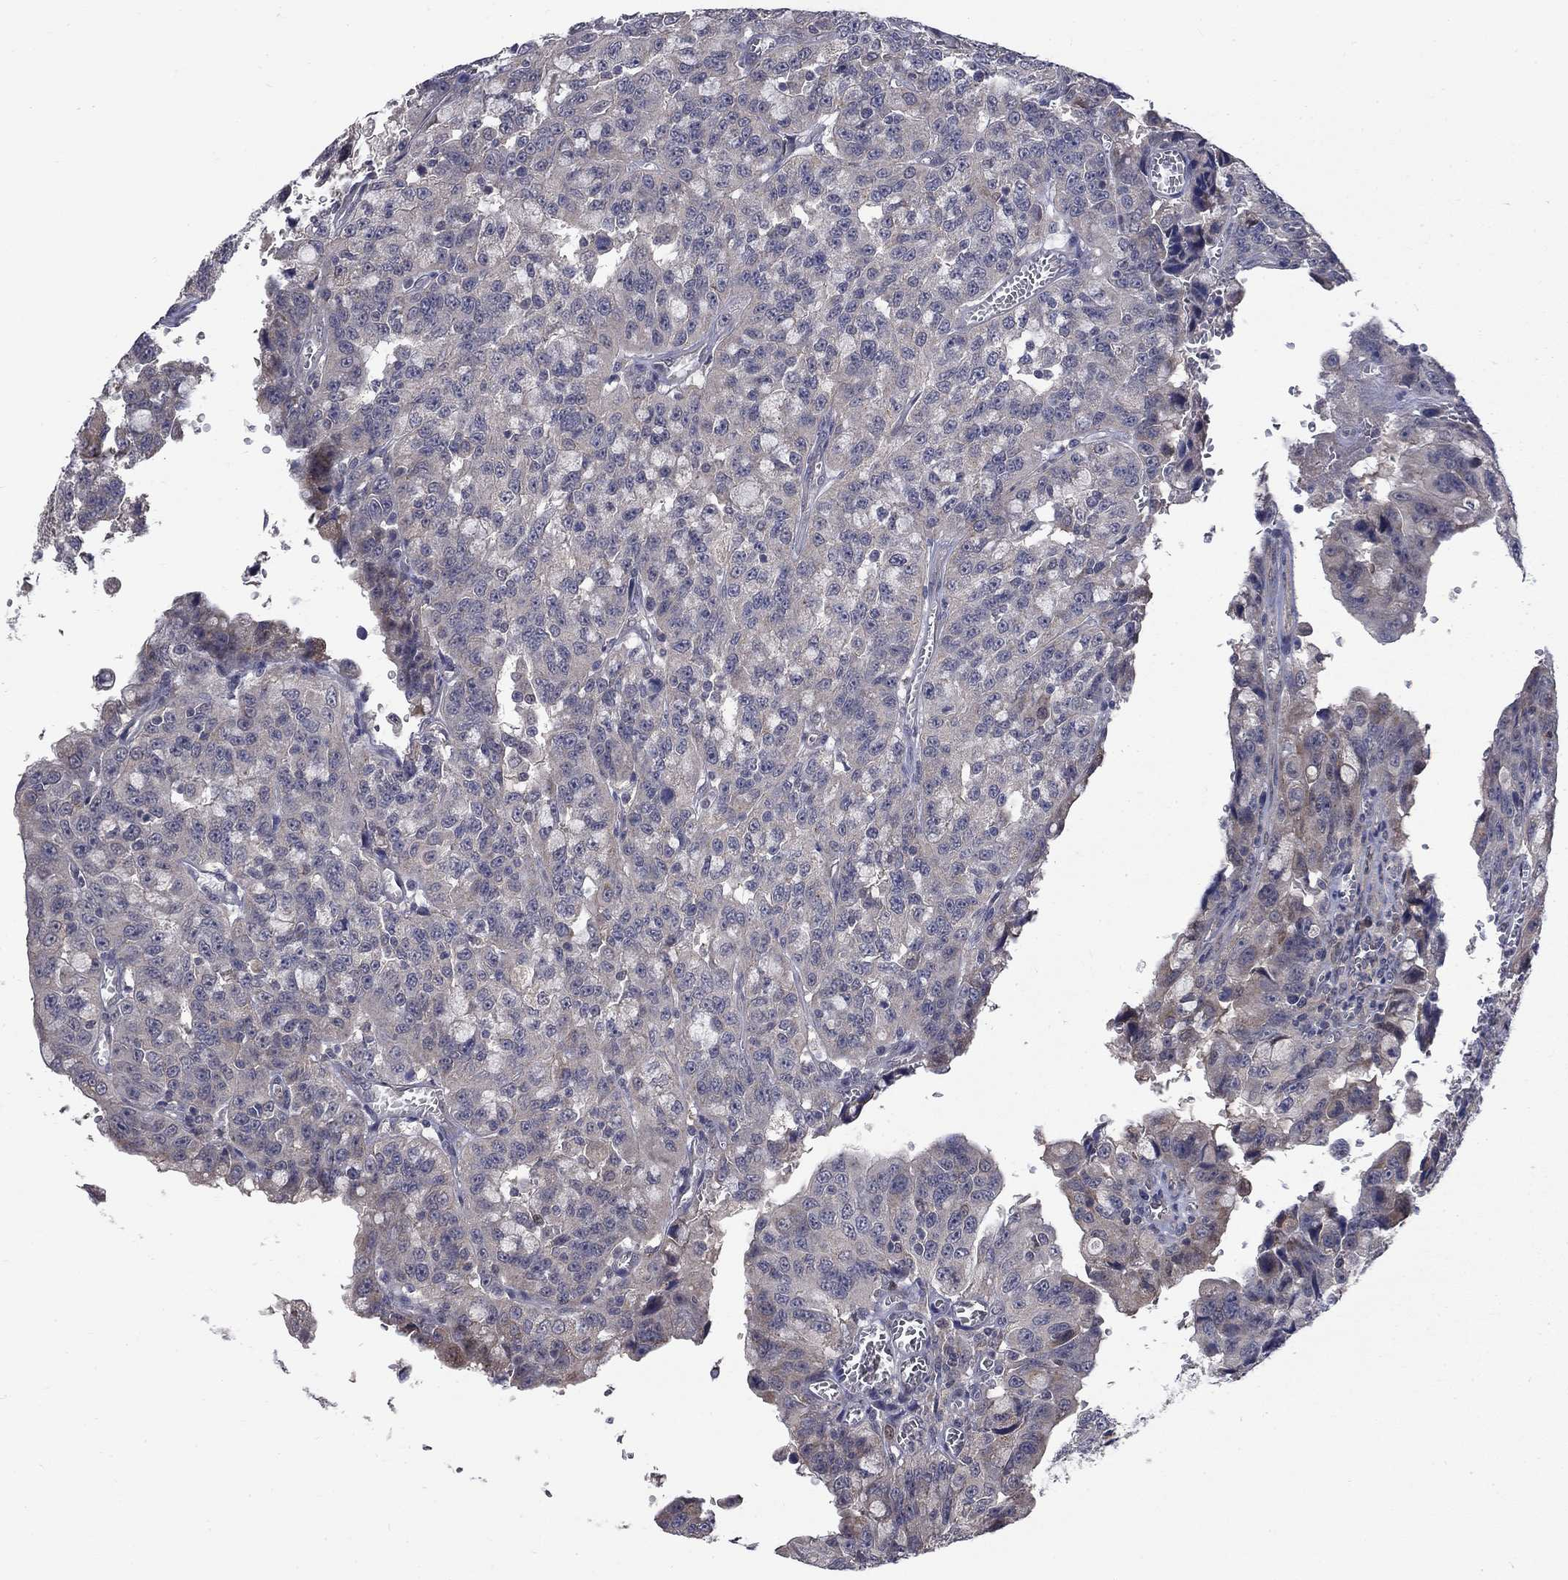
{"staining": {"intensity": "negative", "quantity": "none", "location": "none"}, "tissue": "urothelial cancer", "cell_type": "Tumor cells", "image_type": "cancer", "snomed": [{"axis": "morphology", "description": "Urothelial carcinoma, NOS"}, {"axis": "morphology", "description": "Urothelial carcinoma, High grade"}, {"axis": "topography", "description": "Urinary bladder"}], "caption": "Protein analysis of urothelial cancer displays no significant staining in tumor cells.", "gene": "FAM3B", "patient": {"sex": "female", "age": 73}}